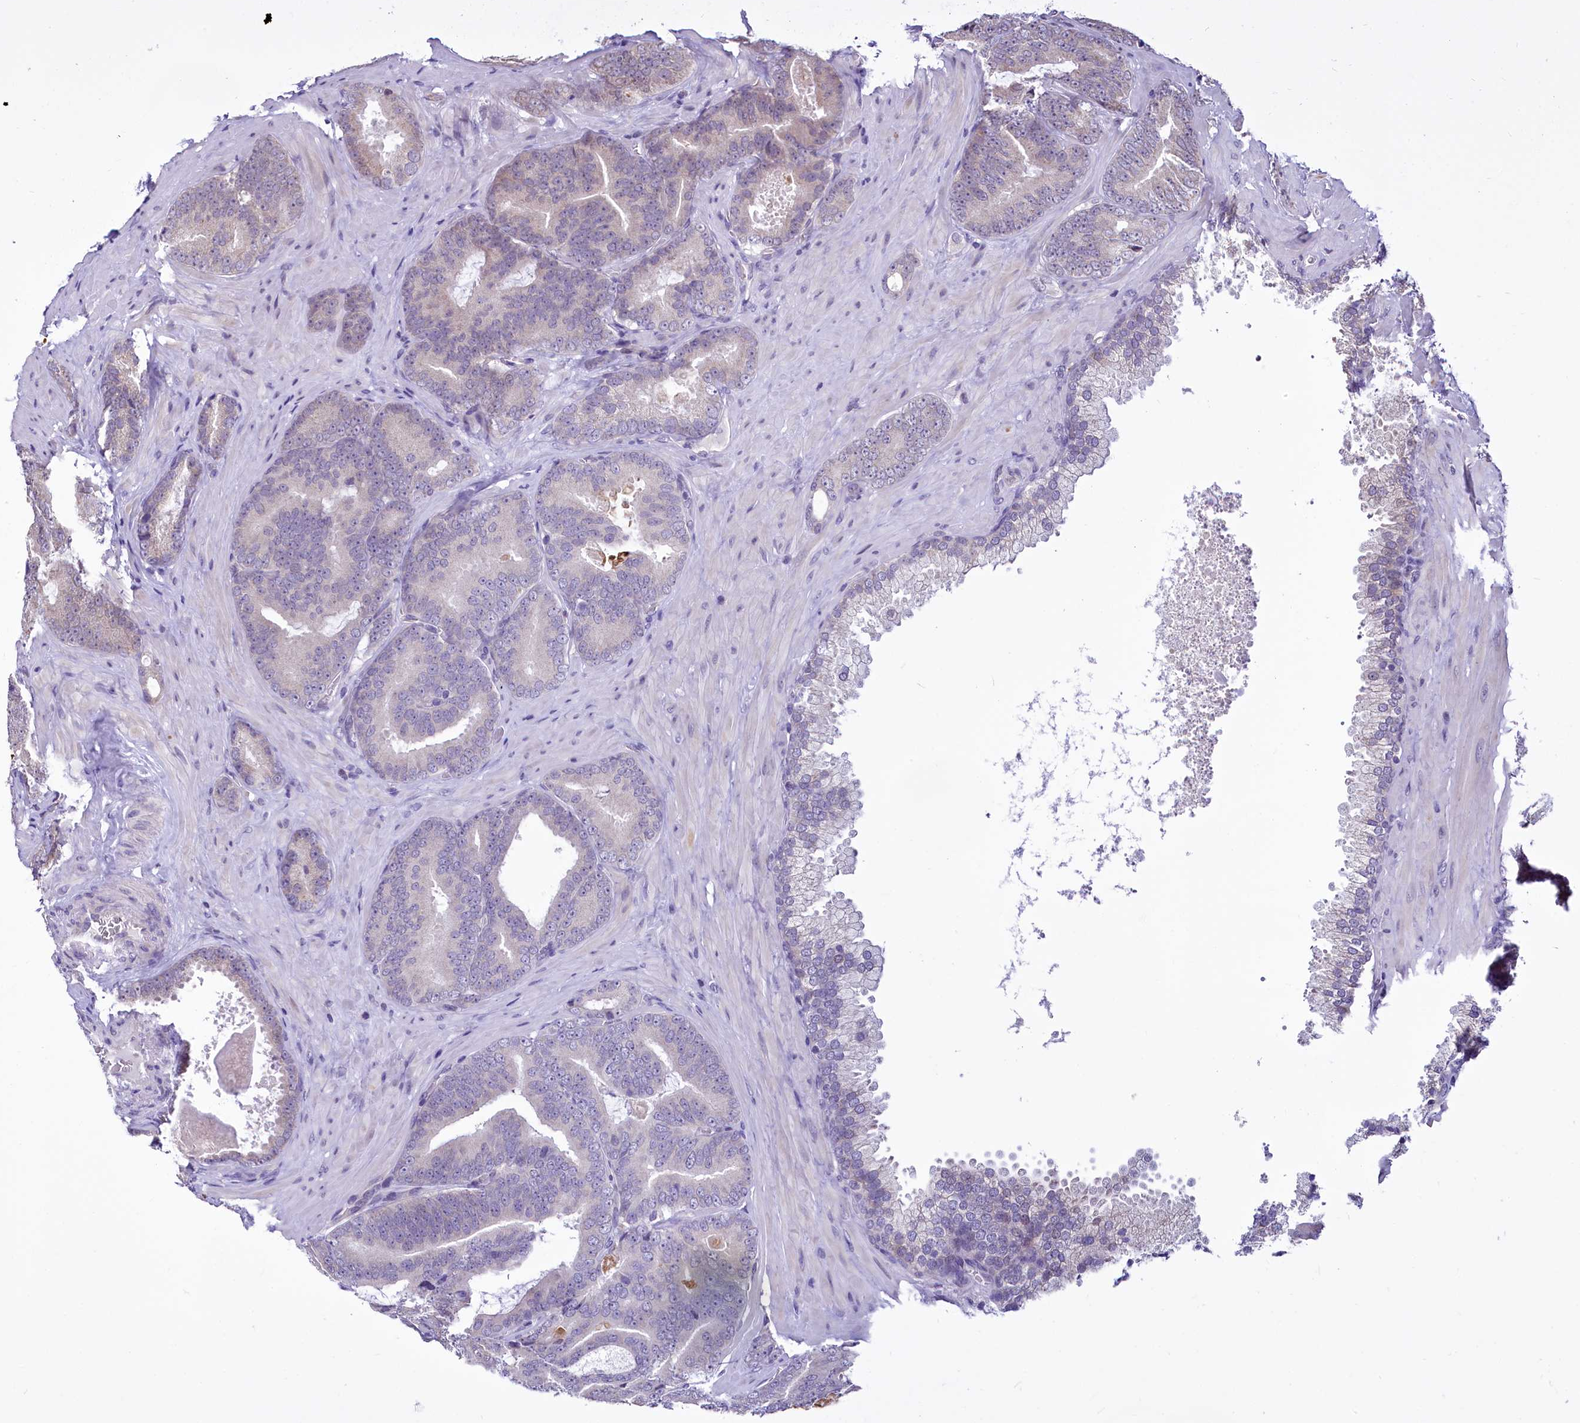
{"staining": {"intensity": "negative", "quantity": "none", "location": "none"}, "tissue": "prostate cancer", "cell_type": "Tumor cells", "image_type": "cancer", "snomed": [{"axis": "morphology", "description": "Adenocarcinoma, High grade"}, {"axis": "topography", "description": "Prostate"}], "caption": "Prostate high-grade adenocarcinoma stained for a protein using immunohistochemistry shows no staining tumor cells.", "gene": "BANK1", "patient": {"sex": "male", "age": 66}}